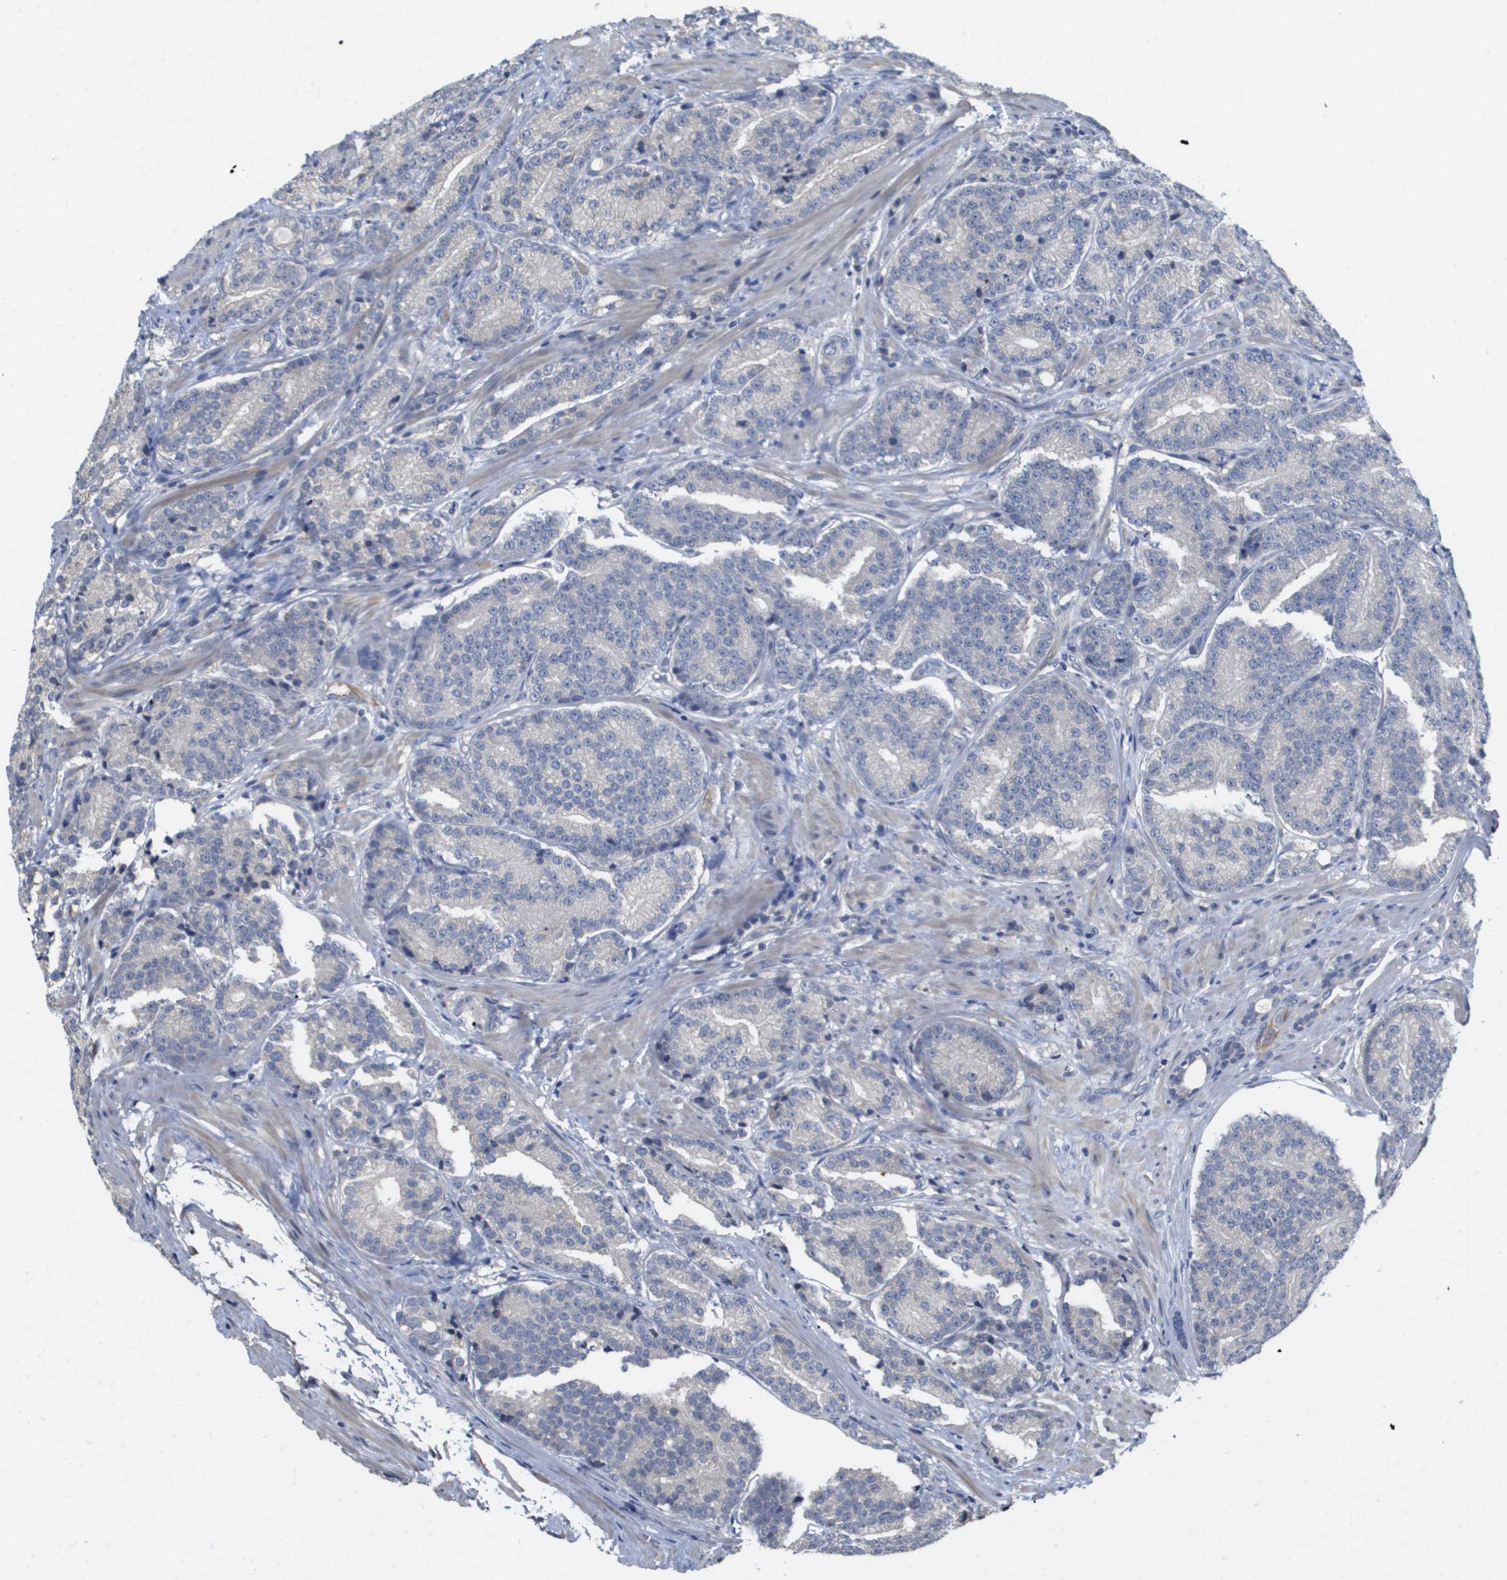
{"staining": {"intensity": "negative", "quantity": "none", "location": "none"}, "tissue": "prostate cancer", "cell_type": "Tumor cells", "image_type": "cancer", "snomed": [{"axis": "morphology", "description": "Adenocarcinoma, High grade"}, {"axis": "topography", "description": "Prostate"}], "caption": "Tumor cells show no significant expression in prostate adenocarcinoma (high-grade).", "gene": "CAPN11", "patient": {"sex": "male", "age": 61}}